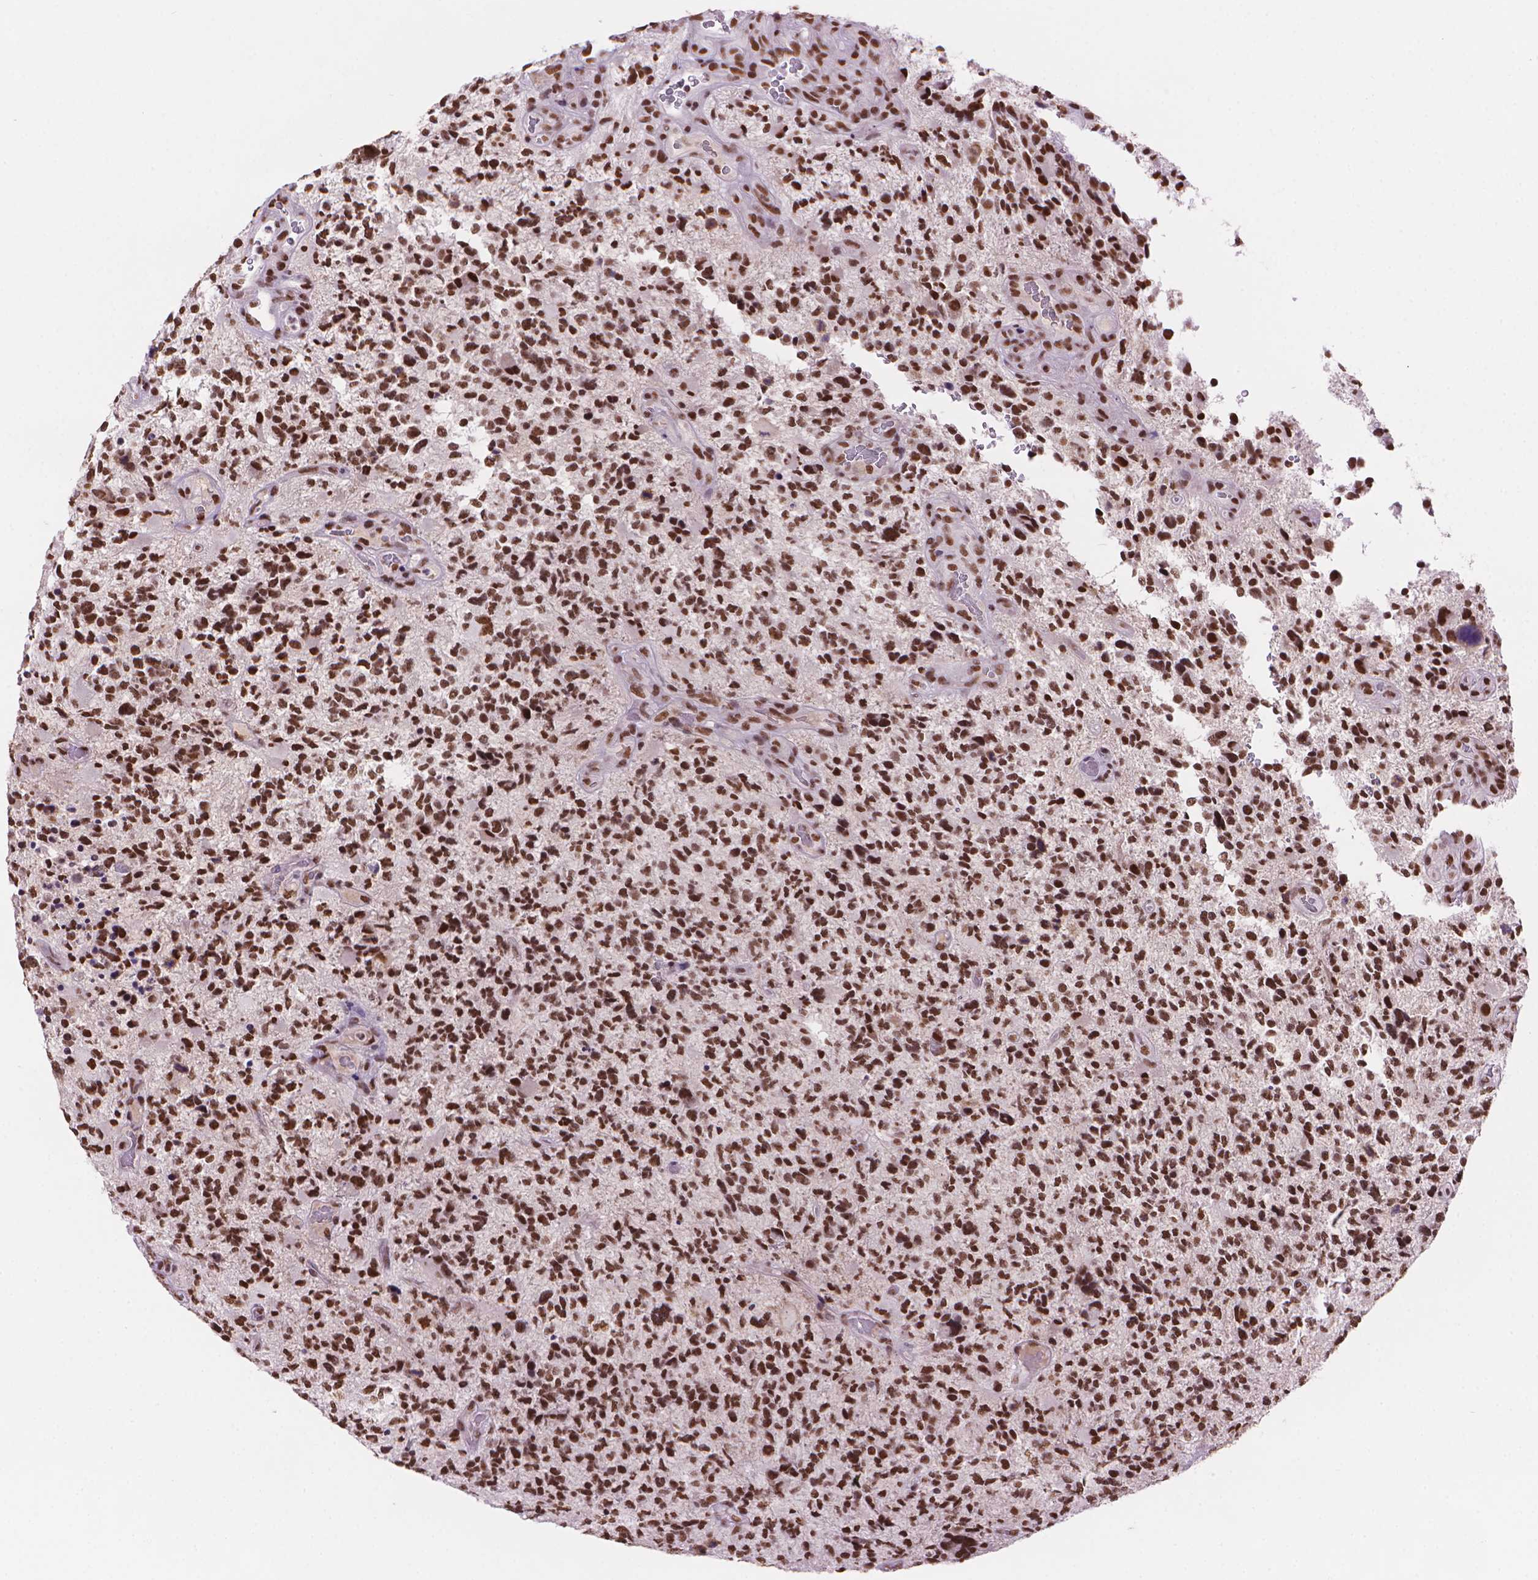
{"staining": {"intensity": "strong", "quantity": ">75%", "location": "nuclear"}, "tissue": "glioma", "cell_type": "Tumor cells", "image_type": "cancer", "snomed": [{"axis": "morphology", "description": "Glioma, malignant, High grade"}, {"axis": "topography", "description": "Brain"}], "caption": "This is a histology image of immunohistochemistry (IHC) staining of glioma, which shows strong expression in the nuclear of tumor cells.", "gene": "RPA4", "patient": {"sex": "female", "age": 71}}